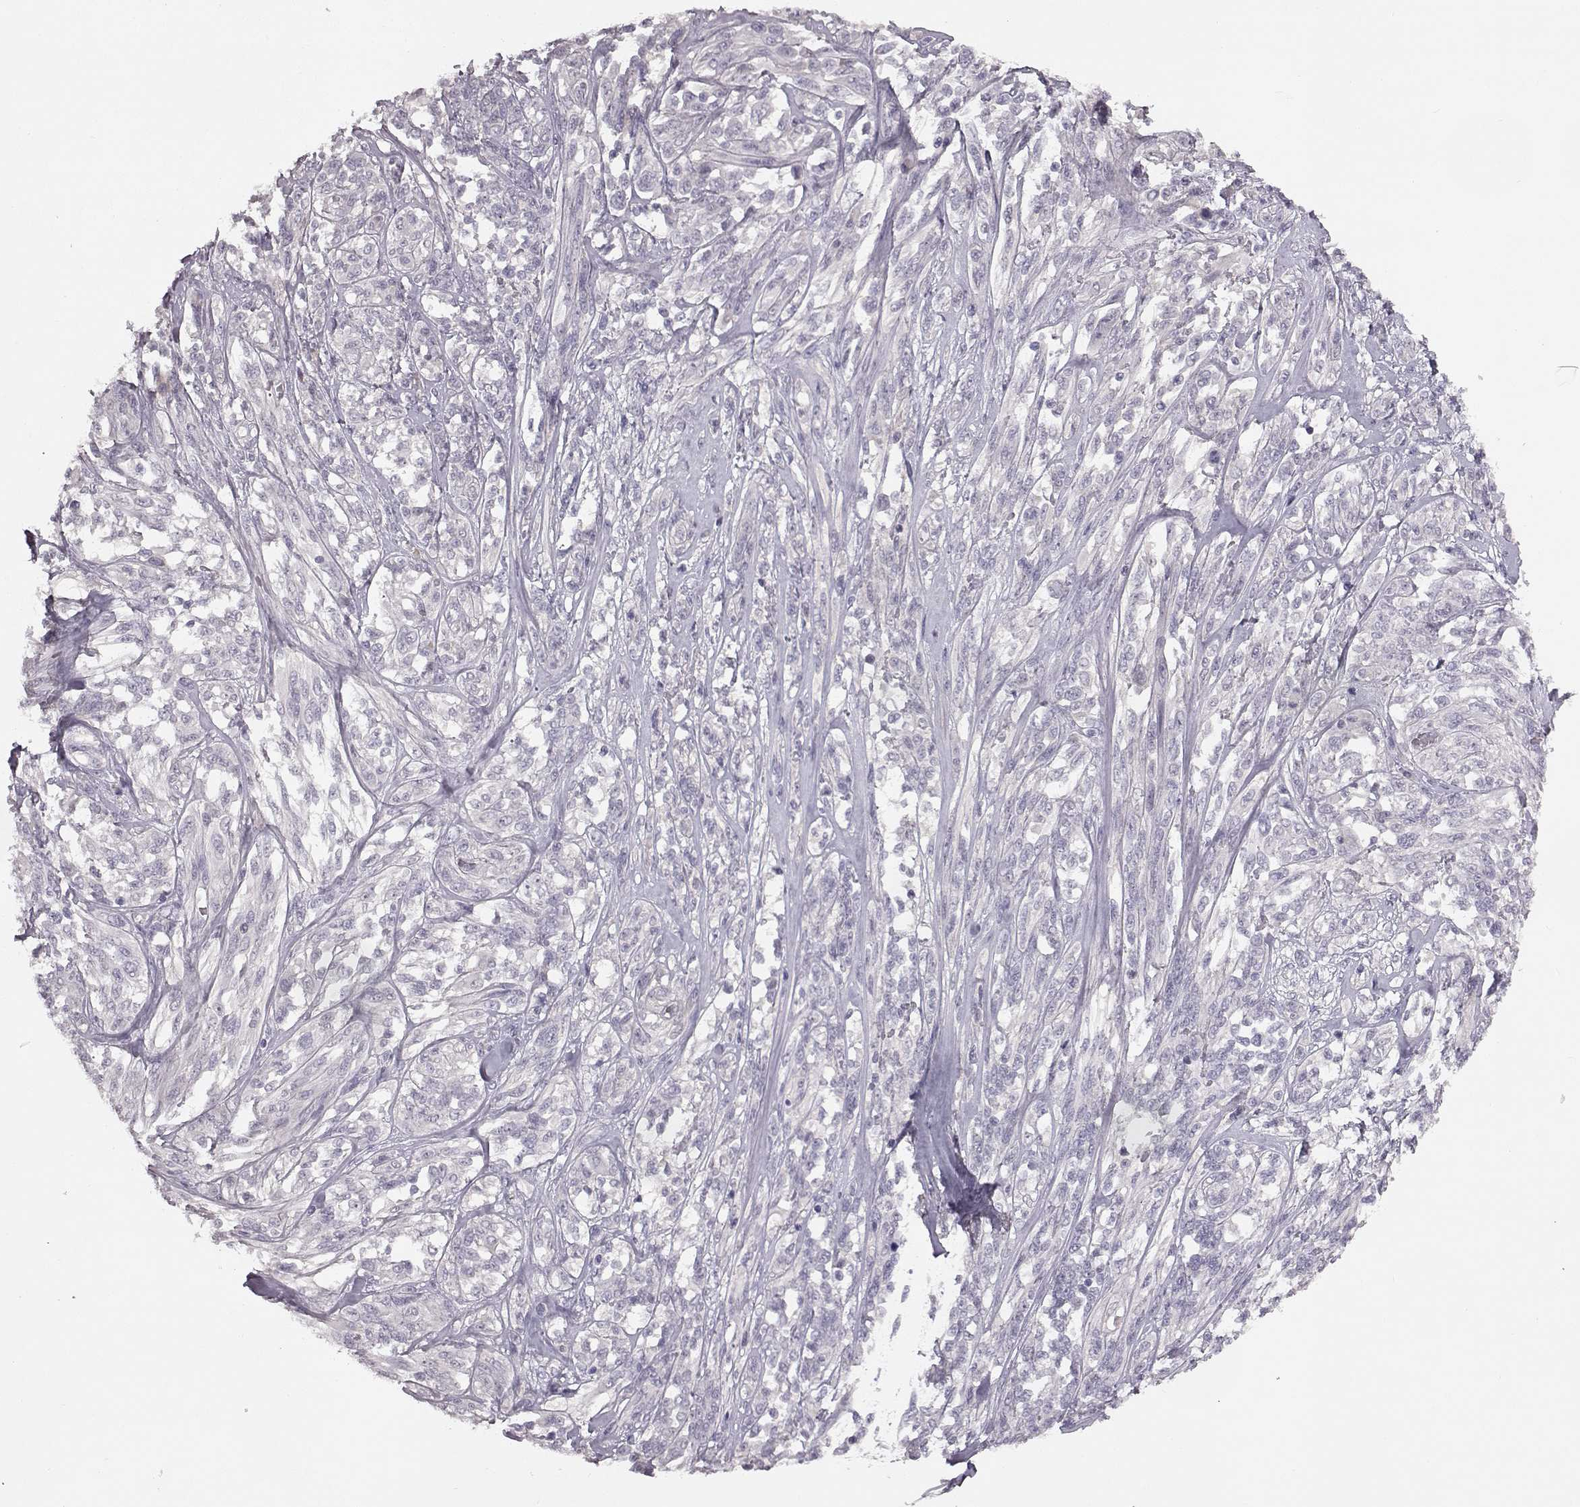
{"staining": {"intensity": "negative", "quantity": "none", "location": "none"}, "tissue": "melanoma", "cell_type": "Tumor cells", "image_type": "cancer", "snomed": [{"axis": "morphology", "description": "Malignant melanoma, NOS"}, {"axis": "topography", "description": "Skin"}], "caption": "IHC of melanoma reveals no staining in tumor cells.", "gene": "SPAG17", "patient": {"sex": "female", "age": 91}}